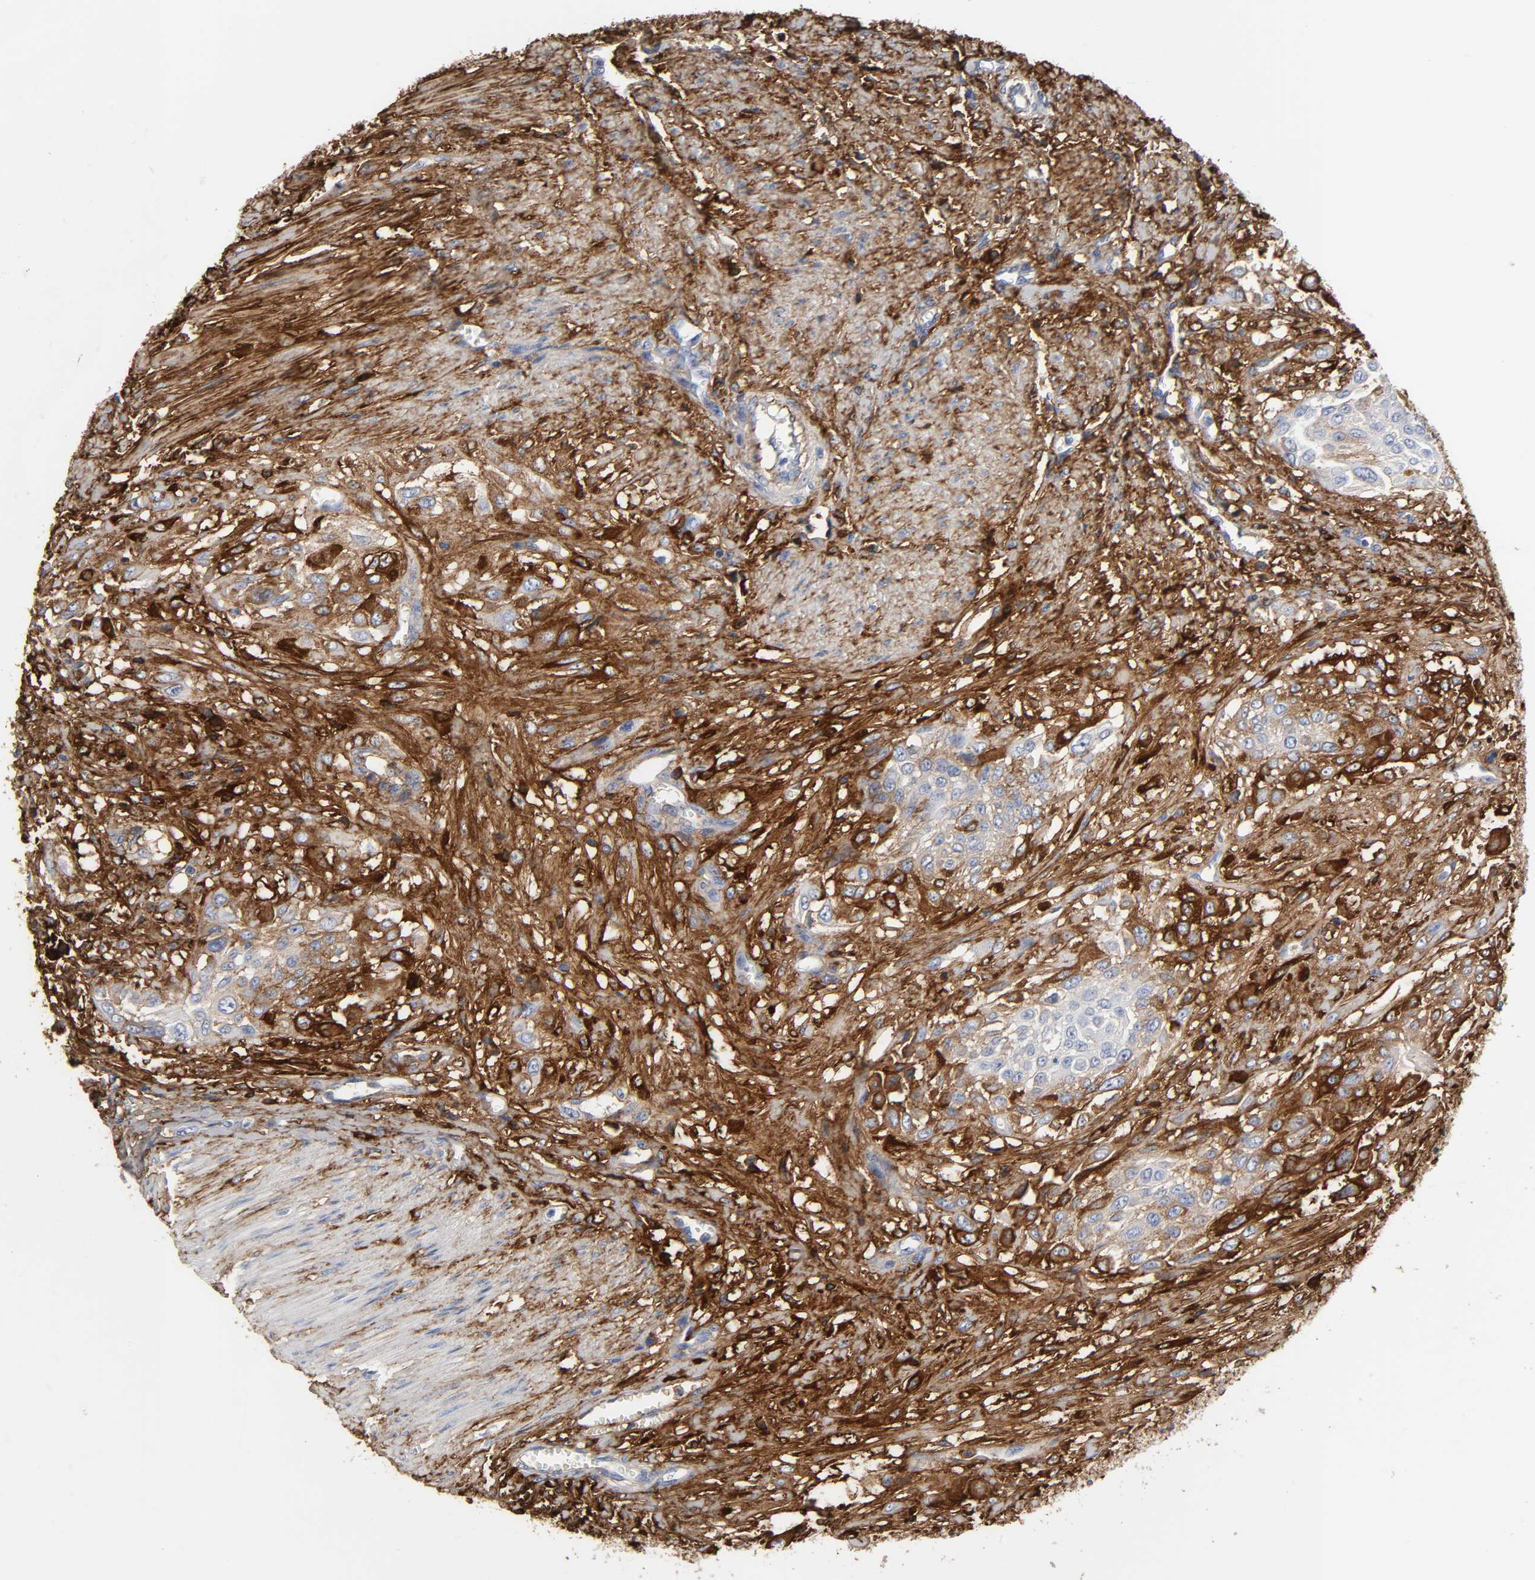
{"staining": {"intensity": "strong", "quantity": "<25%", "location": "cytoplasmic/membranous"}, "tissue": "urothelial cancer", "cell_type": "Tumor cells", "image_type": "cancer", "snomed": [{"axis": "morphology", "description": "Urothelial carcinoma, High grade"}, {"axis": "topography", "description": "Urinary bladder"}], "caption": "This photomicrograph reveals immunohistochemistry (IHC) staining of human urothelial cancer, with medium strong cytoplasmic/membranous positivity in approximately <25% of tumor cells.", "gene": "FBLN1", "patient": {"sex": "male", "age": 57}}